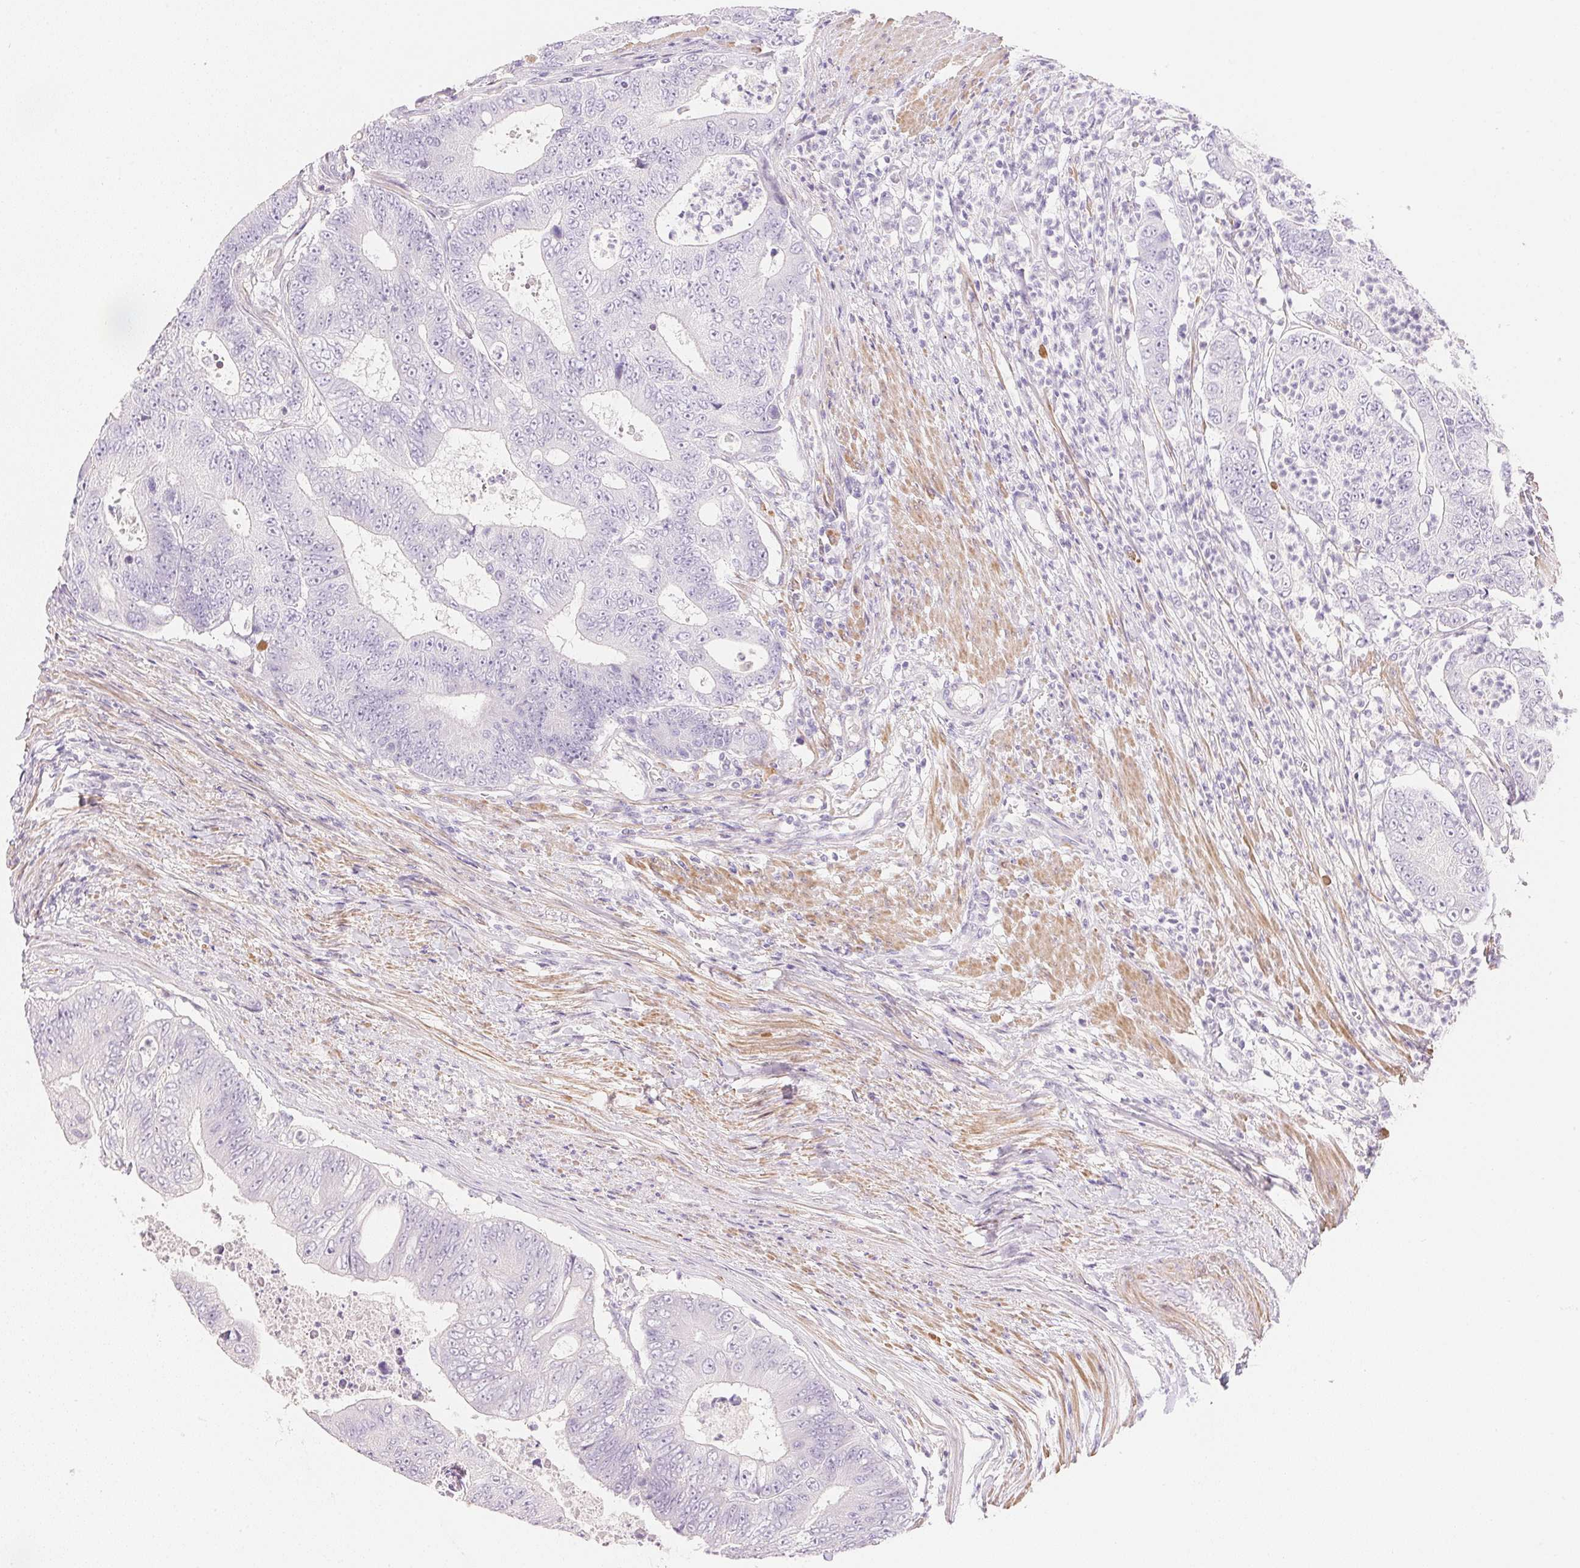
{"staining": {"intensity": "negative", "quantity": "none", "location": "none"}, "tissue": "colorectal cancer", "cell_type": "Tumor cells", "image_type": "cancer", "snomed": [{"axis": "morphology", "description": "Adenocarcinoma, NOS"}, {"axis": "topography", "description": "Colon"}], "caption": "Tumor cells are negative for protein expression in human colorectal cancer (adenocarcinoma).", "gene": "KCNE2", "patient": {"sex": "female", "age": 48}}